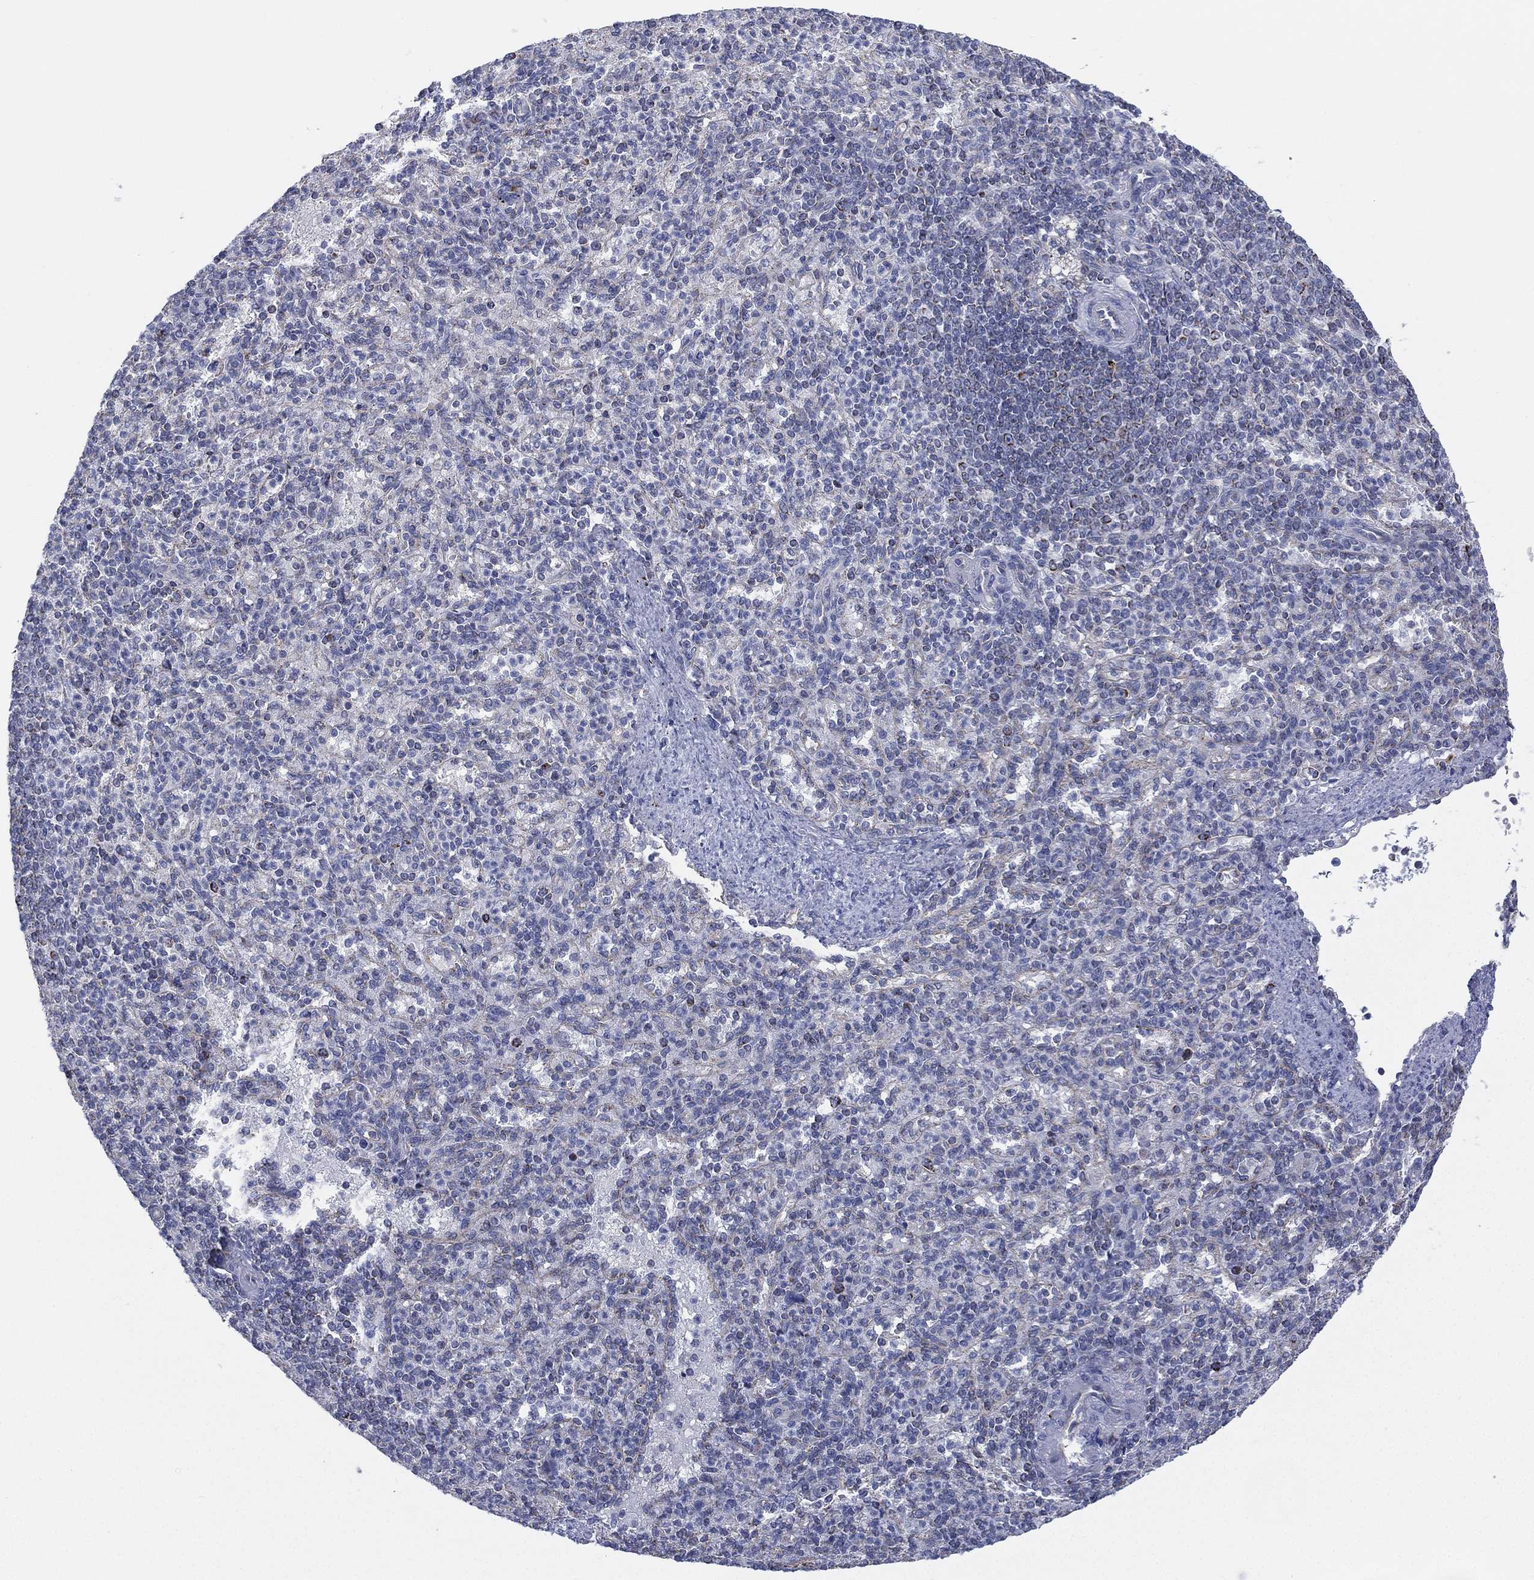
{"staining": {"intensity": "negative", "quantity": "none", "location": "none"}, "tissue": "spleen", "cell_type": "Cells in red pulp", "image_type": "normal", "snomed": [{"axis": "morphology", "description": "Normal tissue, NOS"}, {"axis": "topography", "description": "Spleen"}], "caption": "Immunohistochemical staining of unremarkable spleen displays no significant expression in cells in red pulp. Brightfield microscopy of immunohistochemistry (IHC) stained with DAB (brown) and hematoxylin (blue), captured at high magnification.", "gene": "INA", "patient": {"sex": "female", "age": 74}}